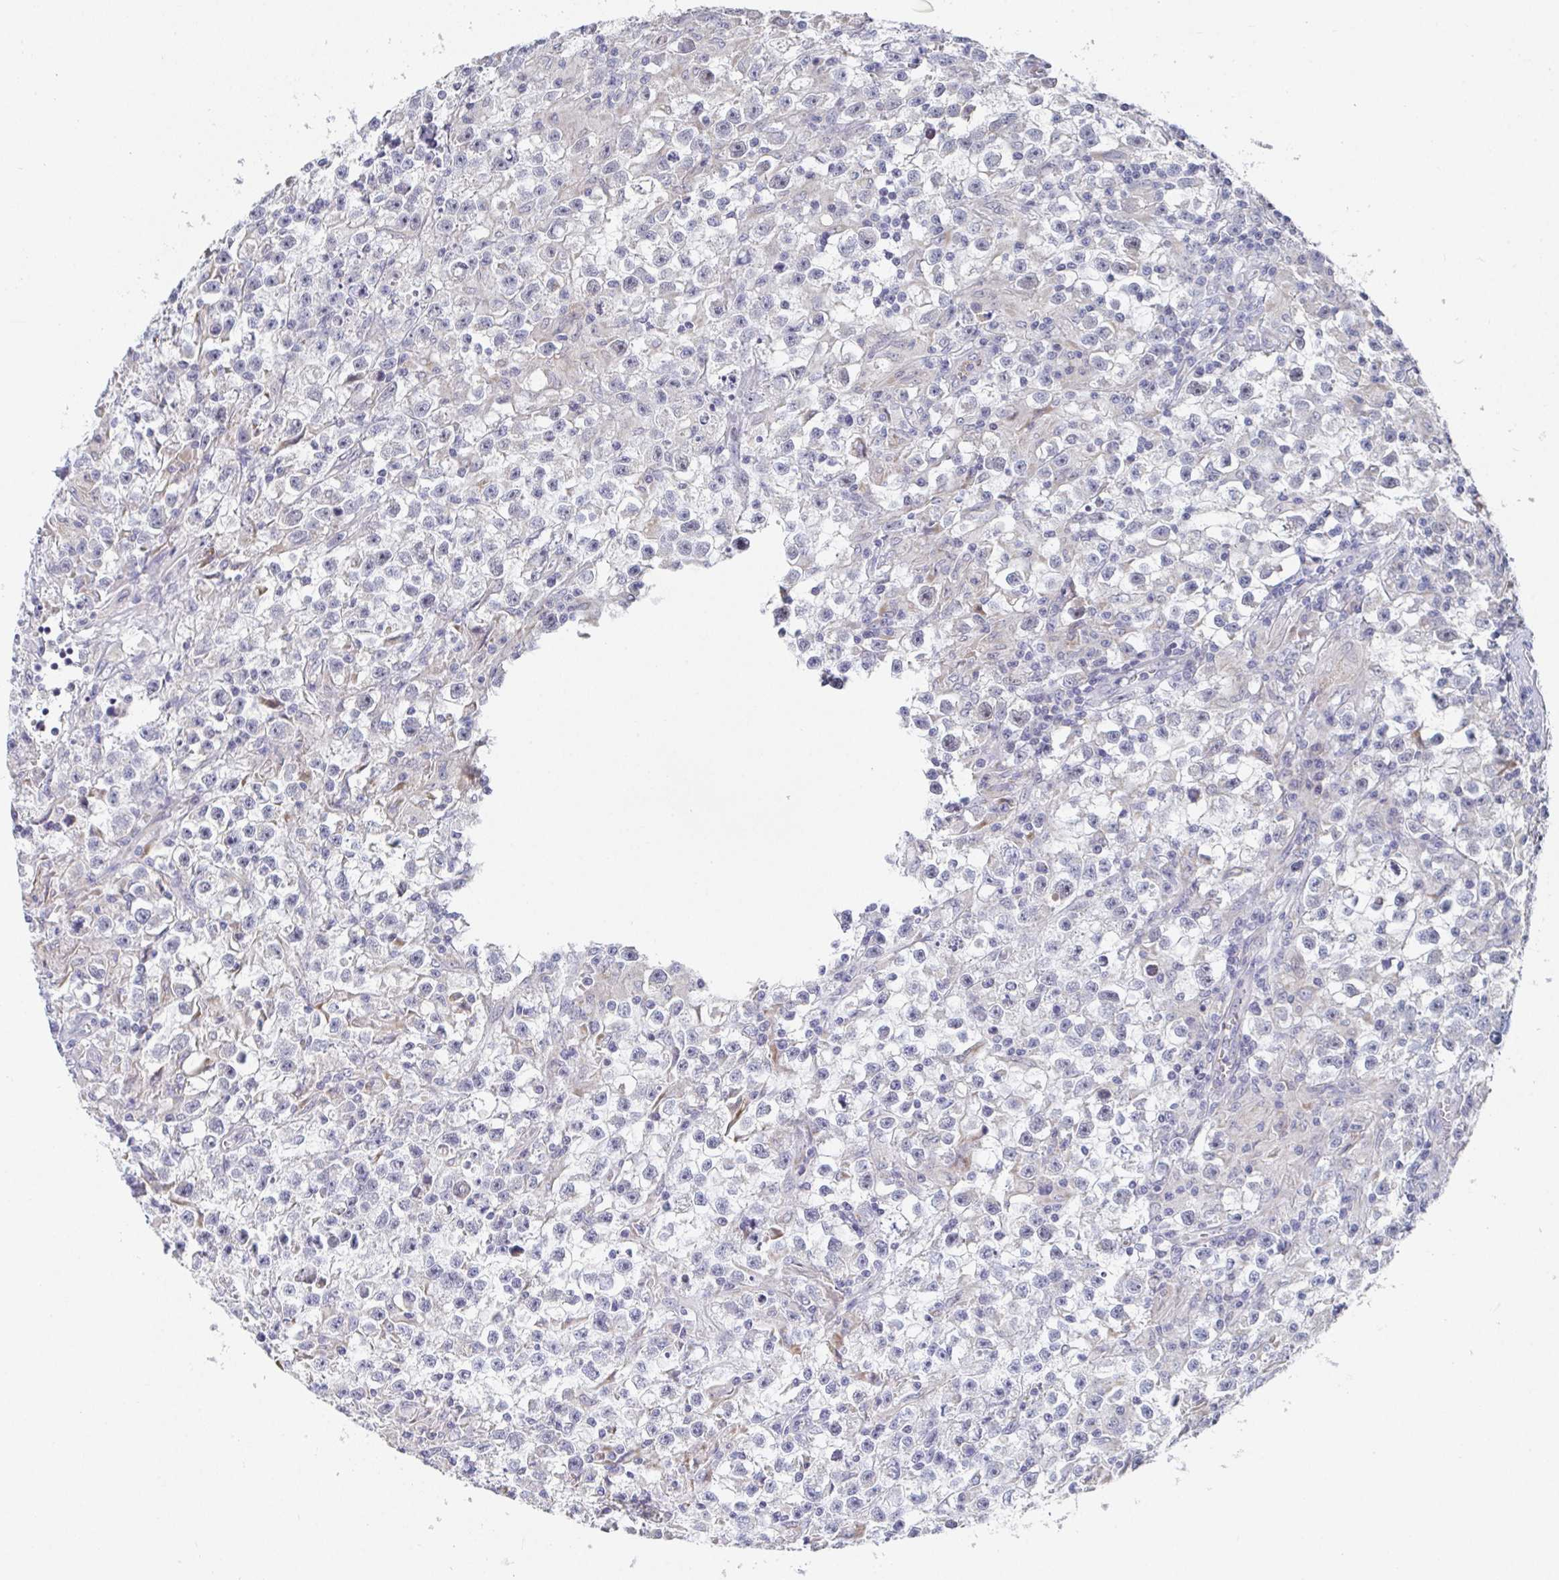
{"staining": {"intensity": "negative", "quantity": "none", "location": "none"}, "tissue": "testis cancer", "cell_type": "Tumor cells", "image_type": "cancer", "snomed": [{"axis": "morphology", "description": "Seminoma, NOS"}, {"axis": "topography", "description": "Testis"}], "caption": "Immunohistochemistry micrograph of human testis cancer (seminoma) stained for a protein (brown), which demonstrates no expression in tumor cells.", "gene": "ATP5F1C", "patient": {"sex": "male", "age": 31}}